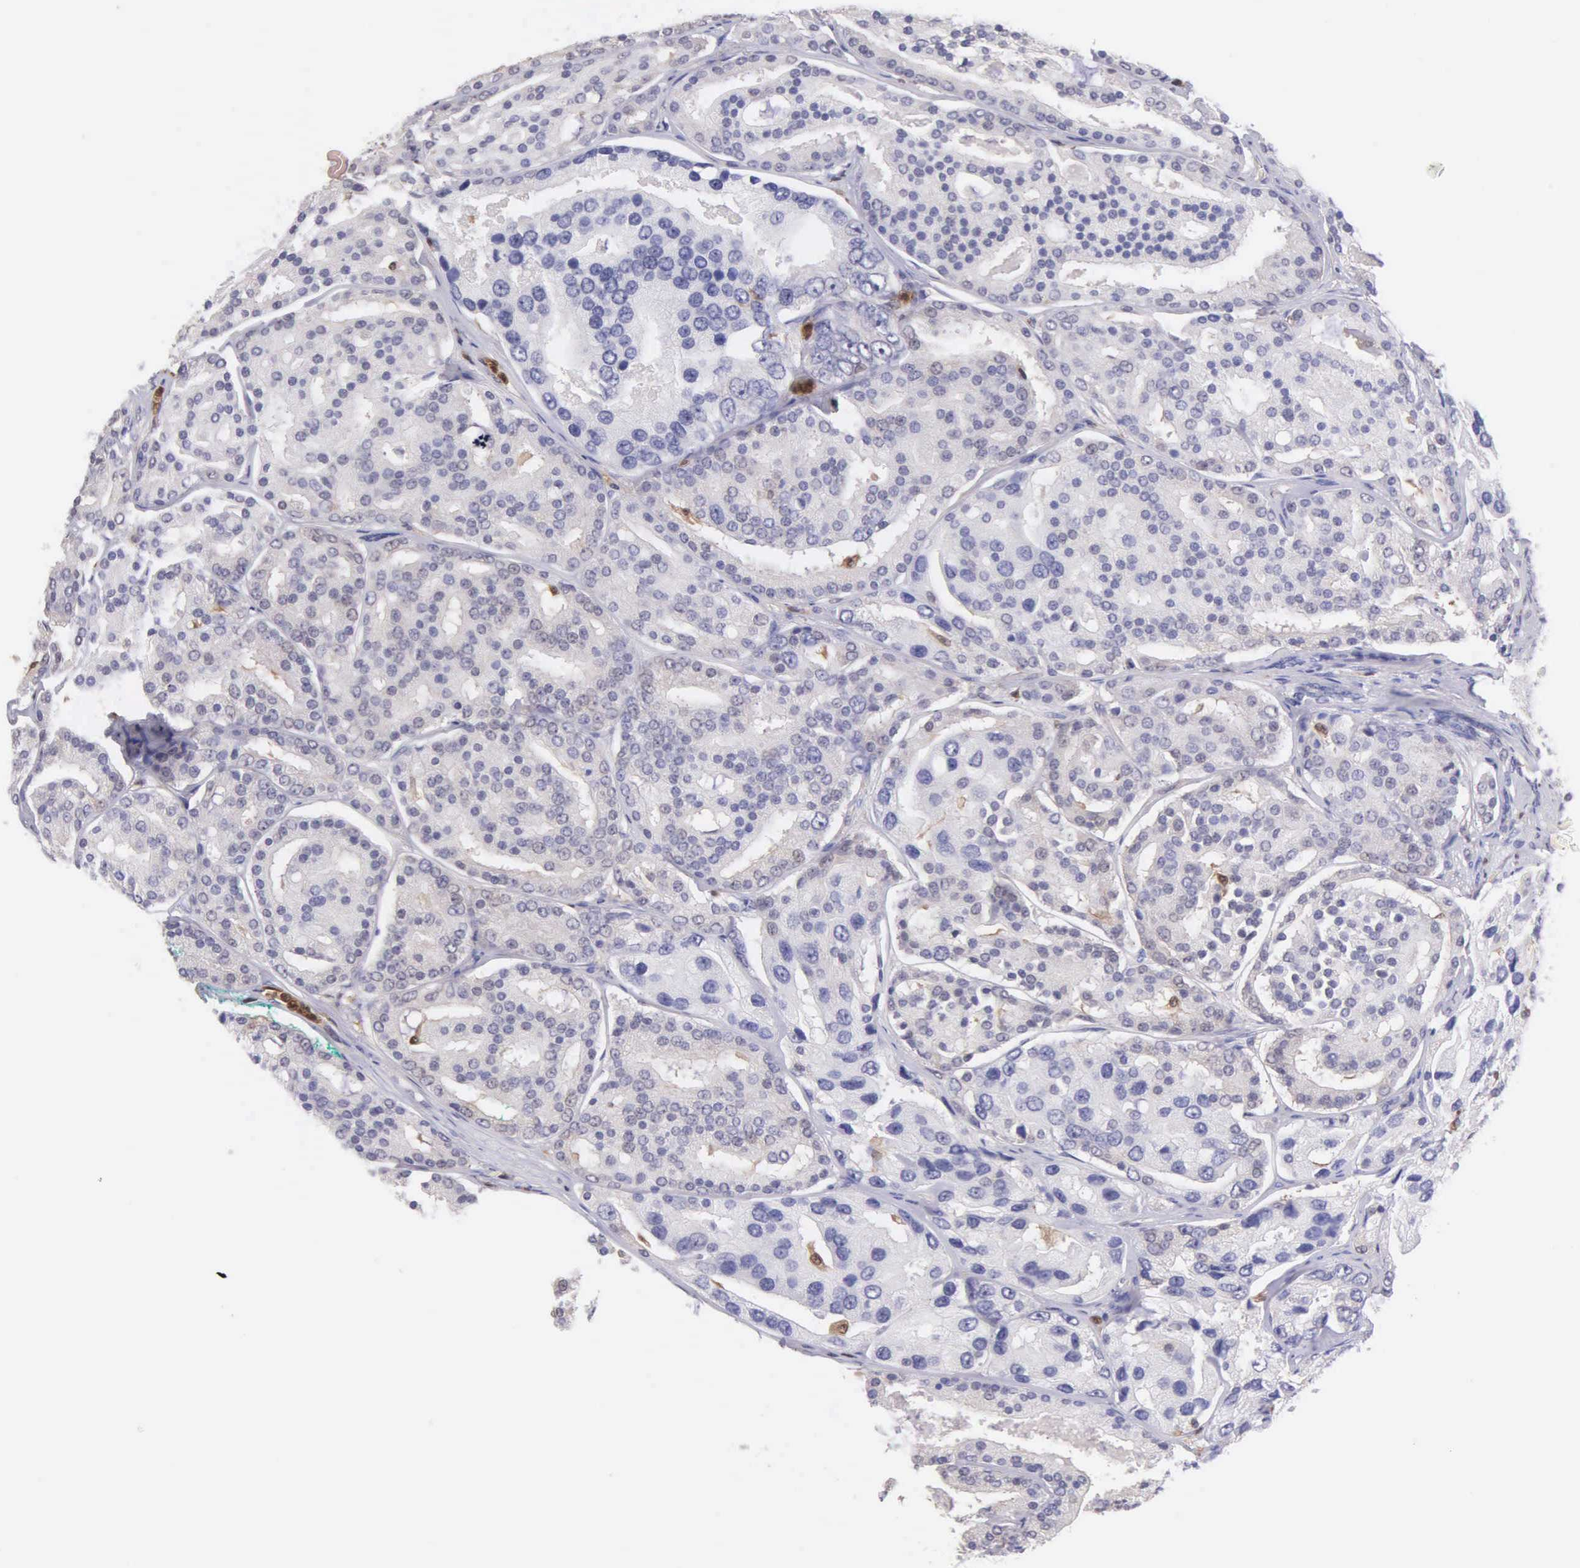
{"staining": {"intensity": "negative", "quantity": "none", "location": "none"}, "tissue": "prostate cancer", "cell_type": "Tumor cells", "image_type": "cancer", "snomed": [{"axis": "morphology", "description": "Adenocarcinoma, High grade"}, {"axis": "topography", "description": "Prostate"}], "caption": "The histopathology image shows no staining of tumor cells in prostate cancer. (Immunohistochemistry, brightfield microscopy, high magnification).", "gene": "BID", "patient": {"sex": "male", "age": 64}}